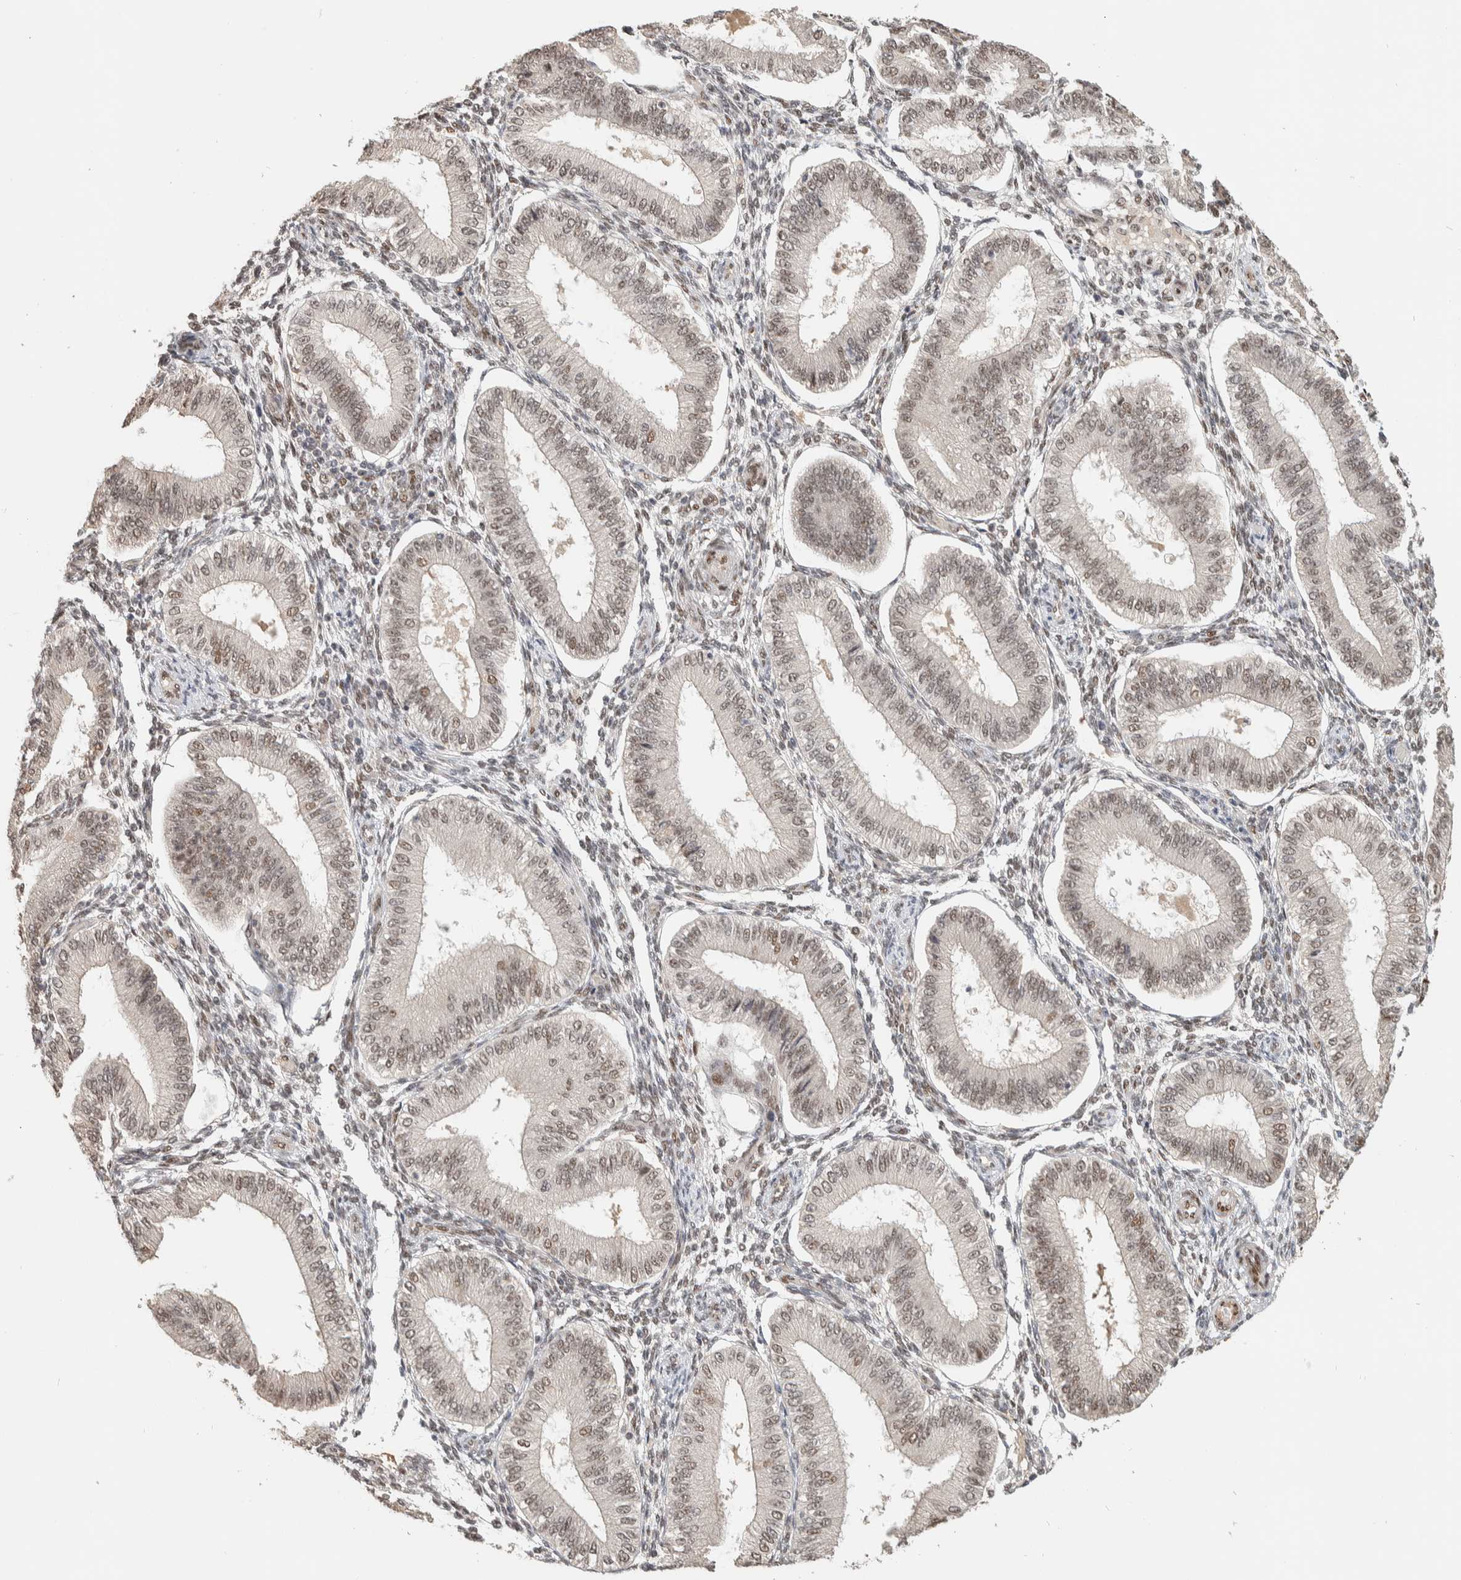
{"staining": {"intensity": "weak", "quantity": "25%-75%", "location": "nuclear"}, "tissue": "endometrium", "cell_type": "Cells in endometrial stroma", "image_type": "normal", "snomed": [{"axis": "morphology", "description": "Normal tissue, NOS"}, {"axis": "topography", "description": "Endometrium"}], "caption": "Brown immunohistochemical staining in benign endometrium displays weak nuclear expression in approximately 25%-75% of cells in endometrial stroma. (Brightfield microscopy of DAB IHC at high magnification).", "gene": "PUS7", "patient": {"sex": "female", "age": 39}}